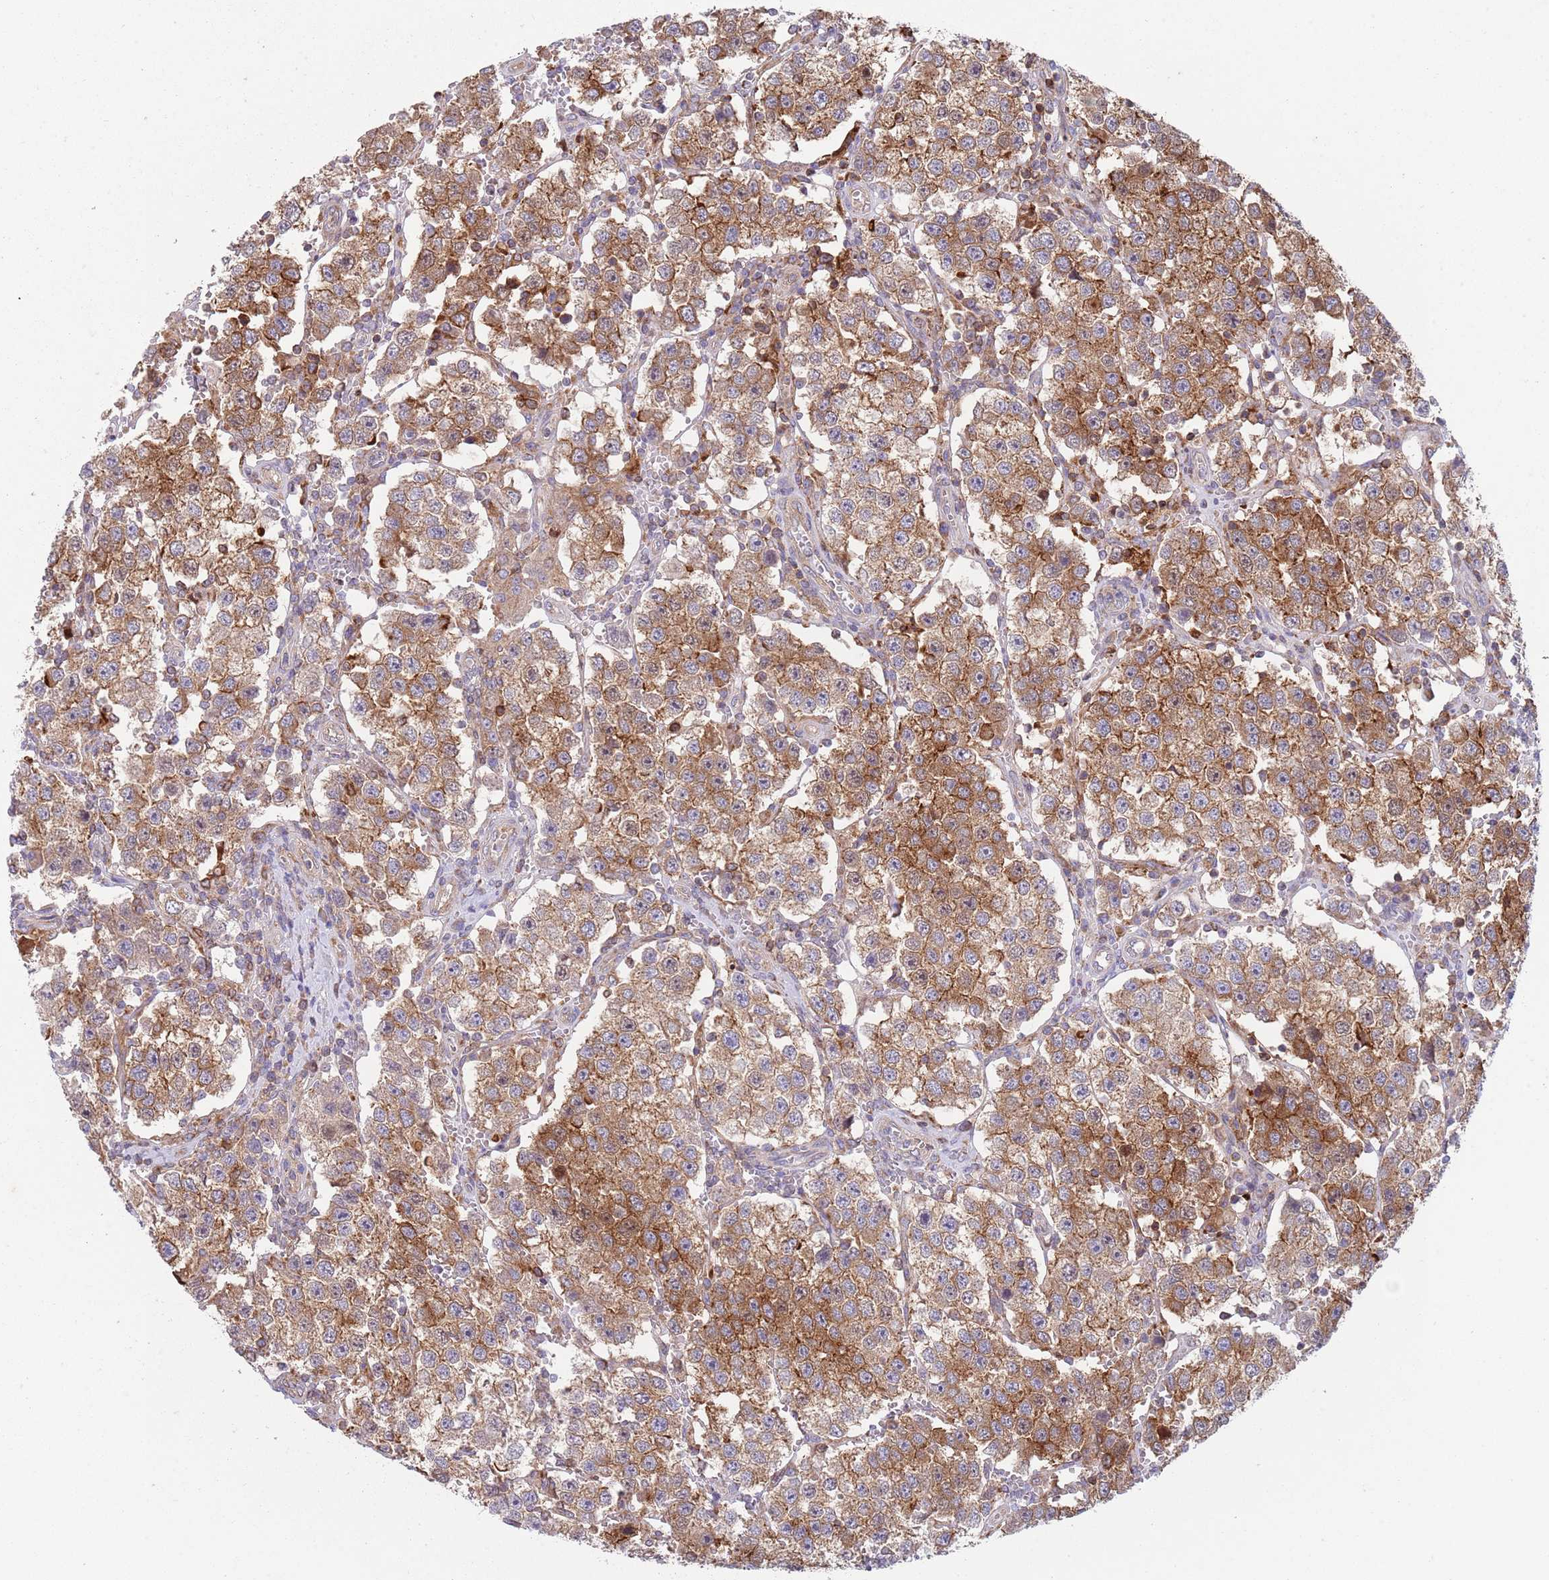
{"staining": {"intensity": "moderate", "quantity": ">75%", "location": "cytoplasmic/membranous"}, "tissue": "testis cancer", "cell_type": "Tumor cells", "image_type": "cancer", "snomed": [{"axis": "morphology", "description": "Seminoma, NOS"}, {"axis": "topography", "description": "Testis"}], "caption": "There is medium levels of moderate cytoplasmic/membranous expression in tumor cells of testis cancer, as demonstrated by immunohistochemical staining (brown color).", "gene": "ZMYM5", "patient": {"sex": "male", "age": 37}}